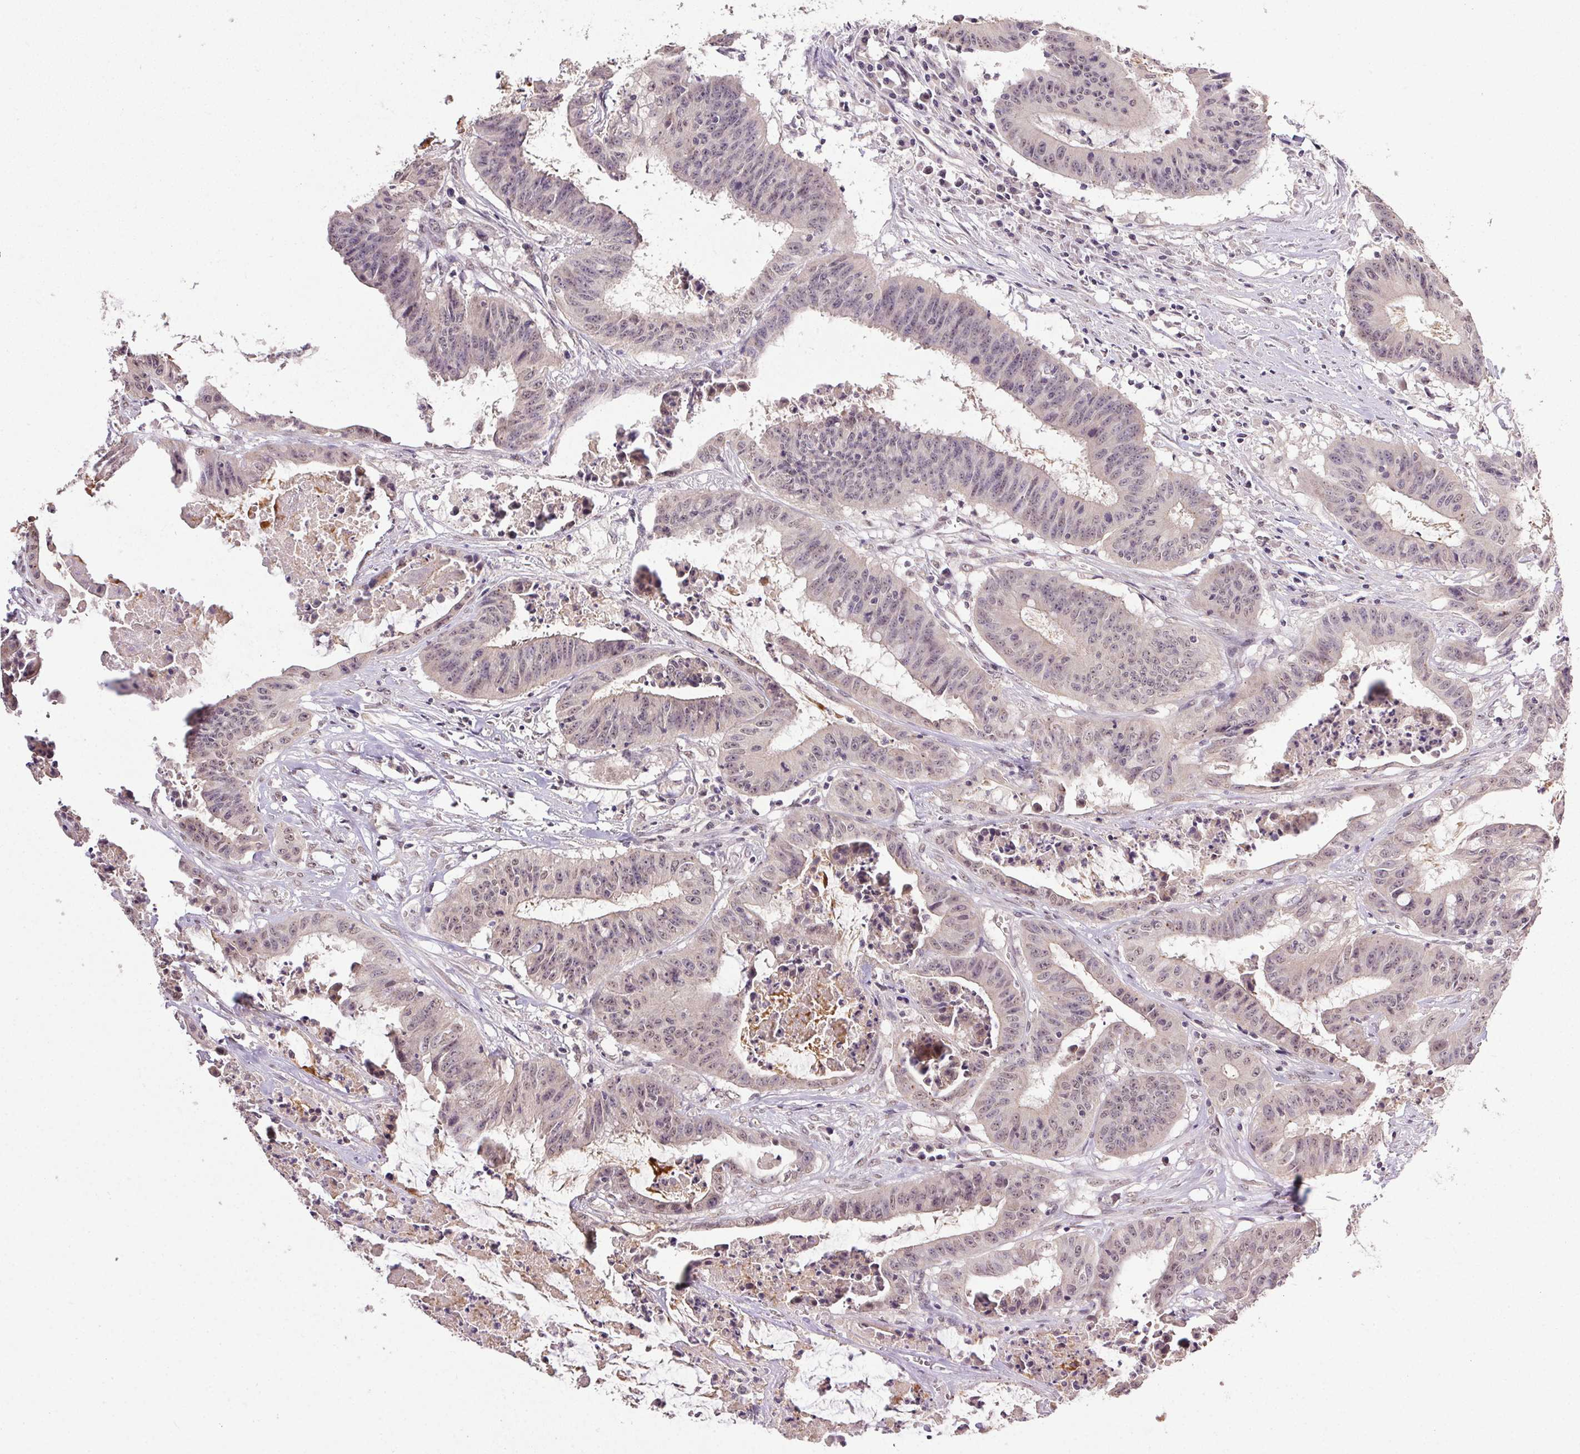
{"staining": {"intensity": "weak", "quantity": "25%-75%", "location": "cytoplasmic/membranous,nuclear"}, "tissue": "colorectal cancer", "cell_type": "Tumor cells", "image_type": "cancer", "snomed": [{"axis": "morphology", "description": "Adenocarcinoma, NOS"}, {"axis": "topography", "description": "Colon"}], "caption": "Protein staining reveals weak cytoplasmic/membranous and nuclear positivity in approximately 25%-75% of tumor cells in colorectal cancer. (DAB (3,3'-diaminobenzidine) IHC, brown staining for protein, blue staining for nuclei).", "gene": "PPP4R4", "patient": {"sex": "male", "age": 33}}